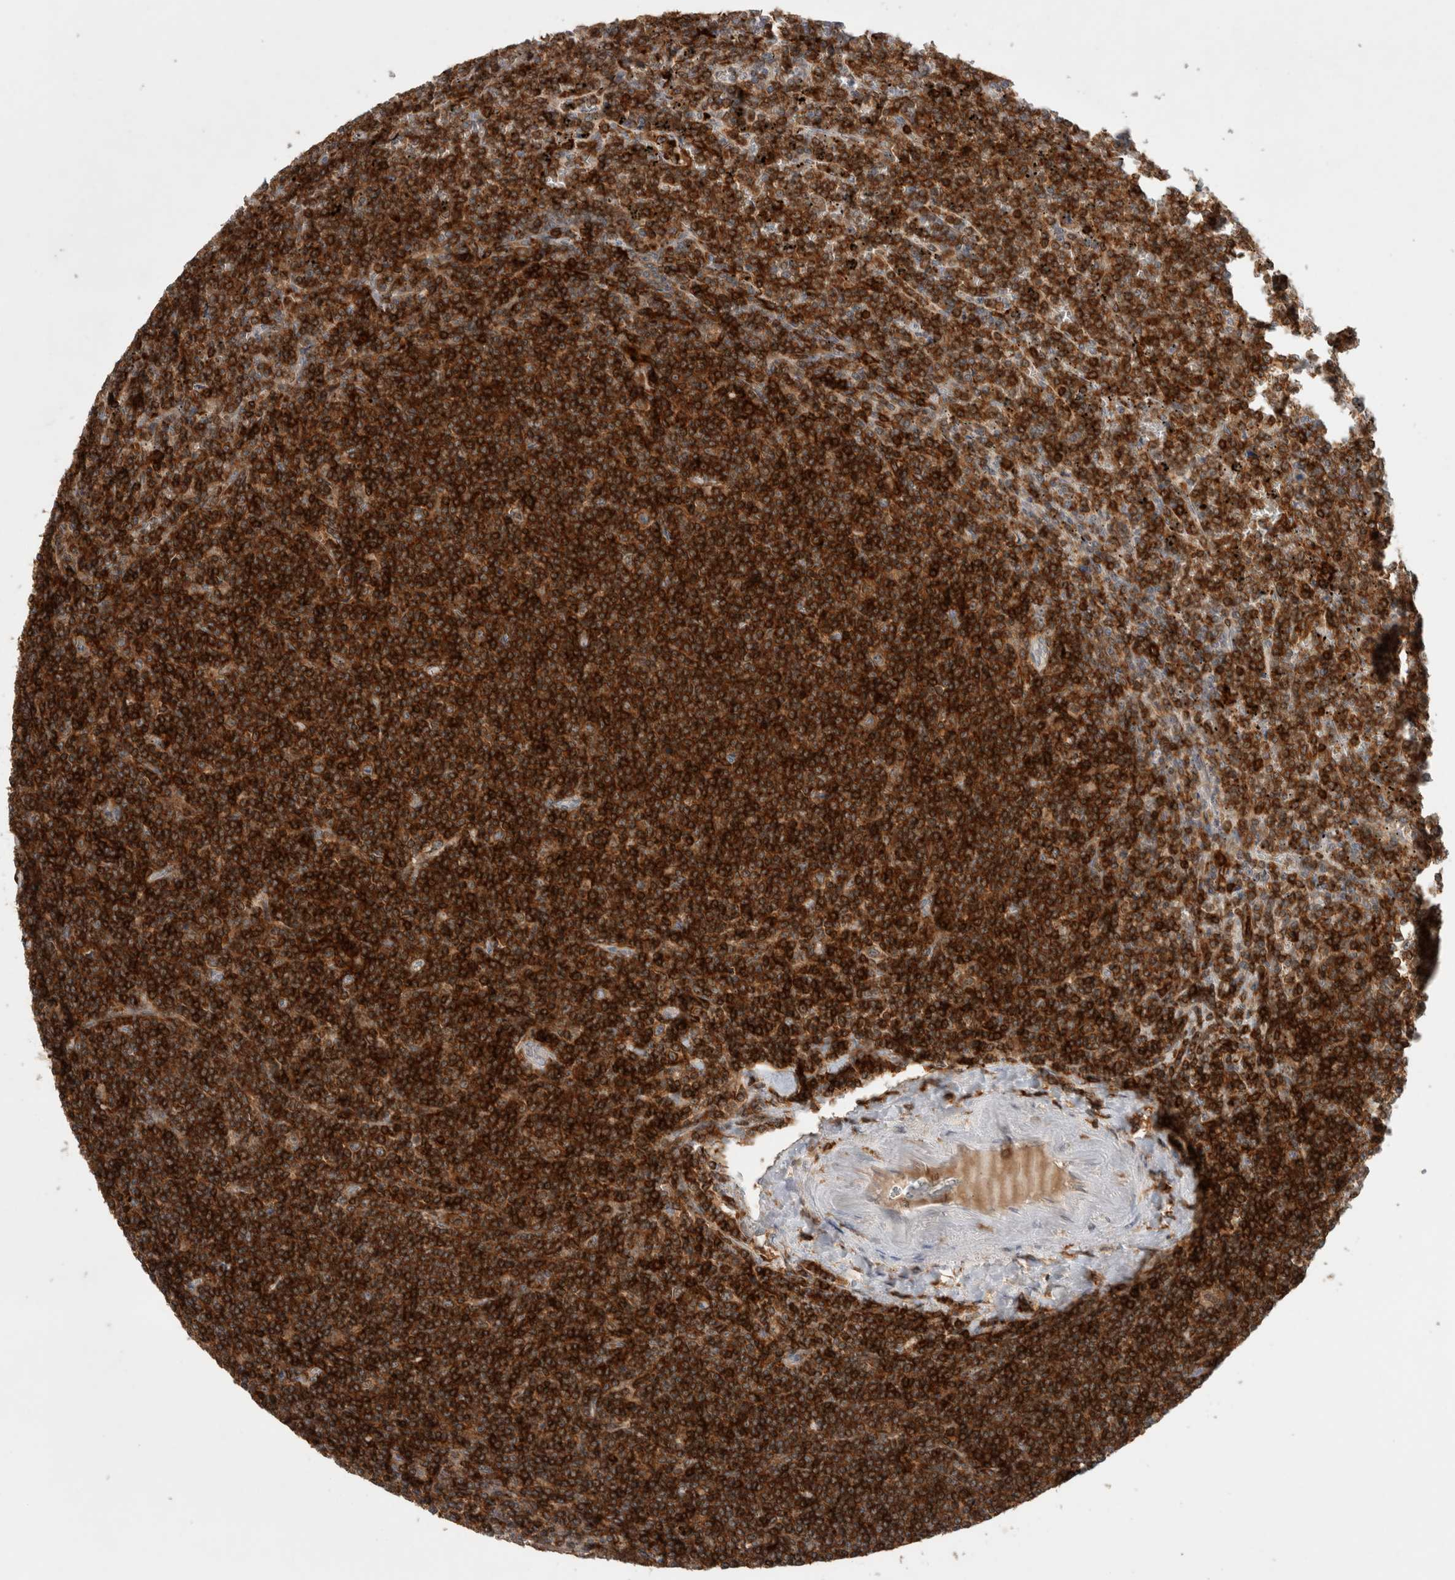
{"staining": {"intensity": "strong", "quantity": ">75%", "location": "cytoplasmic/membranous"}, "tissue": "lymphoma", "cell_type": "Tumor cells", "image_type": "cancer", "snomed": [{"axis": "morphology", "description": "Malignant lymphoma, non-Hodgkin's type, Low grade"}, {"axis": "topography", "description": "Spleen"}], "caption": "Brown immunohistochemical staining in lymphoma shows strong cytoplasmic/membranous positivity in about >75% of tumor cells.", "gene": "GFRA2", "patient": {"sex": "female", "age": 19}}